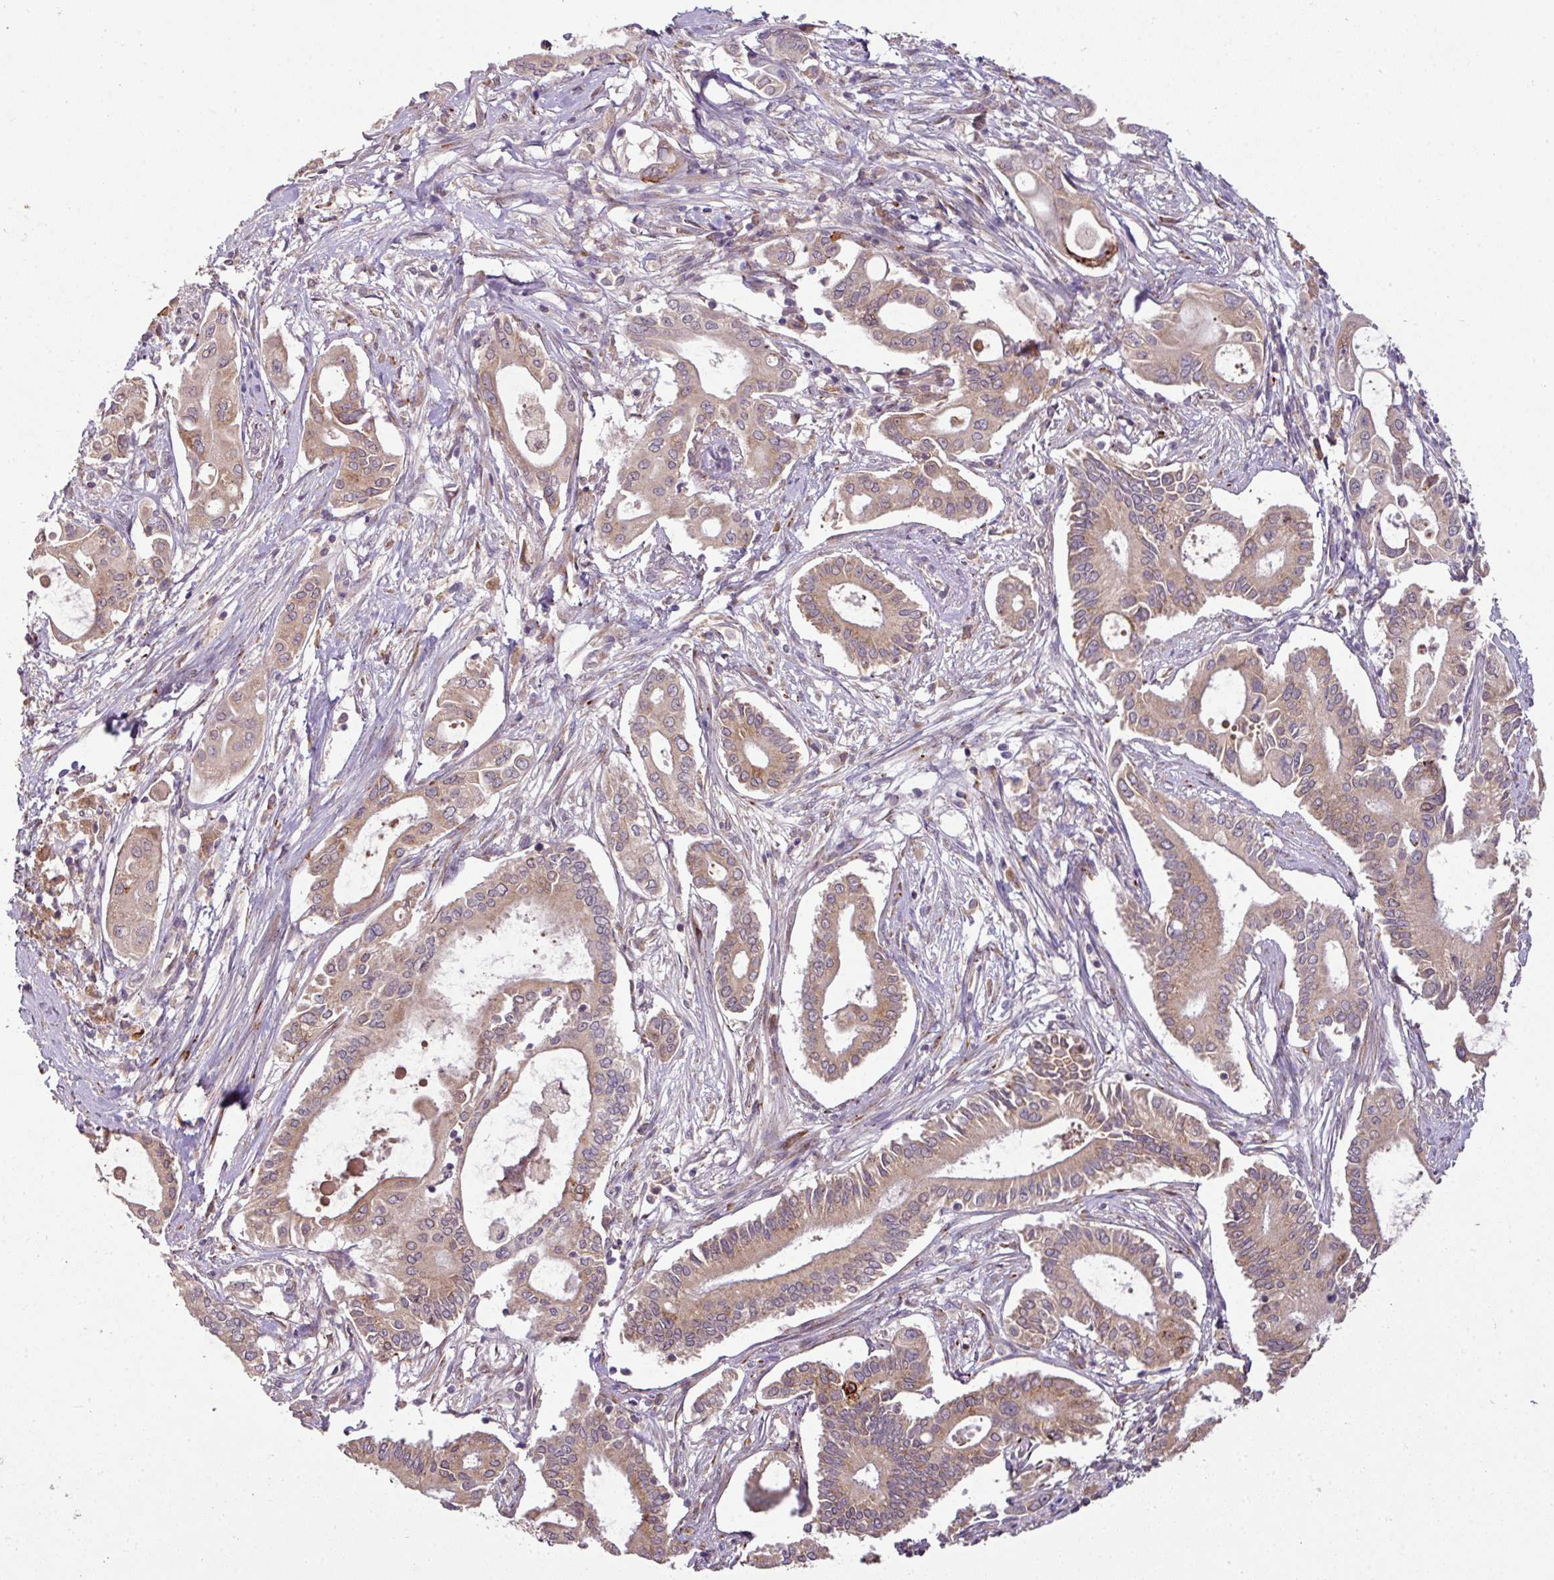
{"staining": {"intensity": "moderate", "quantity": ">75%", "location": "cytoplasmic/membranous"}, "tissue": "pancreatic cancer", "cell_type": "Tumor cells", "image_type": "cancer", "snomed": [{"axis": "morphology", "description": "Adenocarcinoma, NOS"}, {"axis": "topography", "description": "Pancreas"}], "caption": "Immunohistochemical staining of human pancreatic cancer (adenocarcinoma) displays moderate cytoplasmic/membranous protein staining in about >75% of tumor cells.", "gene": "SPCS3", "patient": {"sex": "female", "age": 68}}